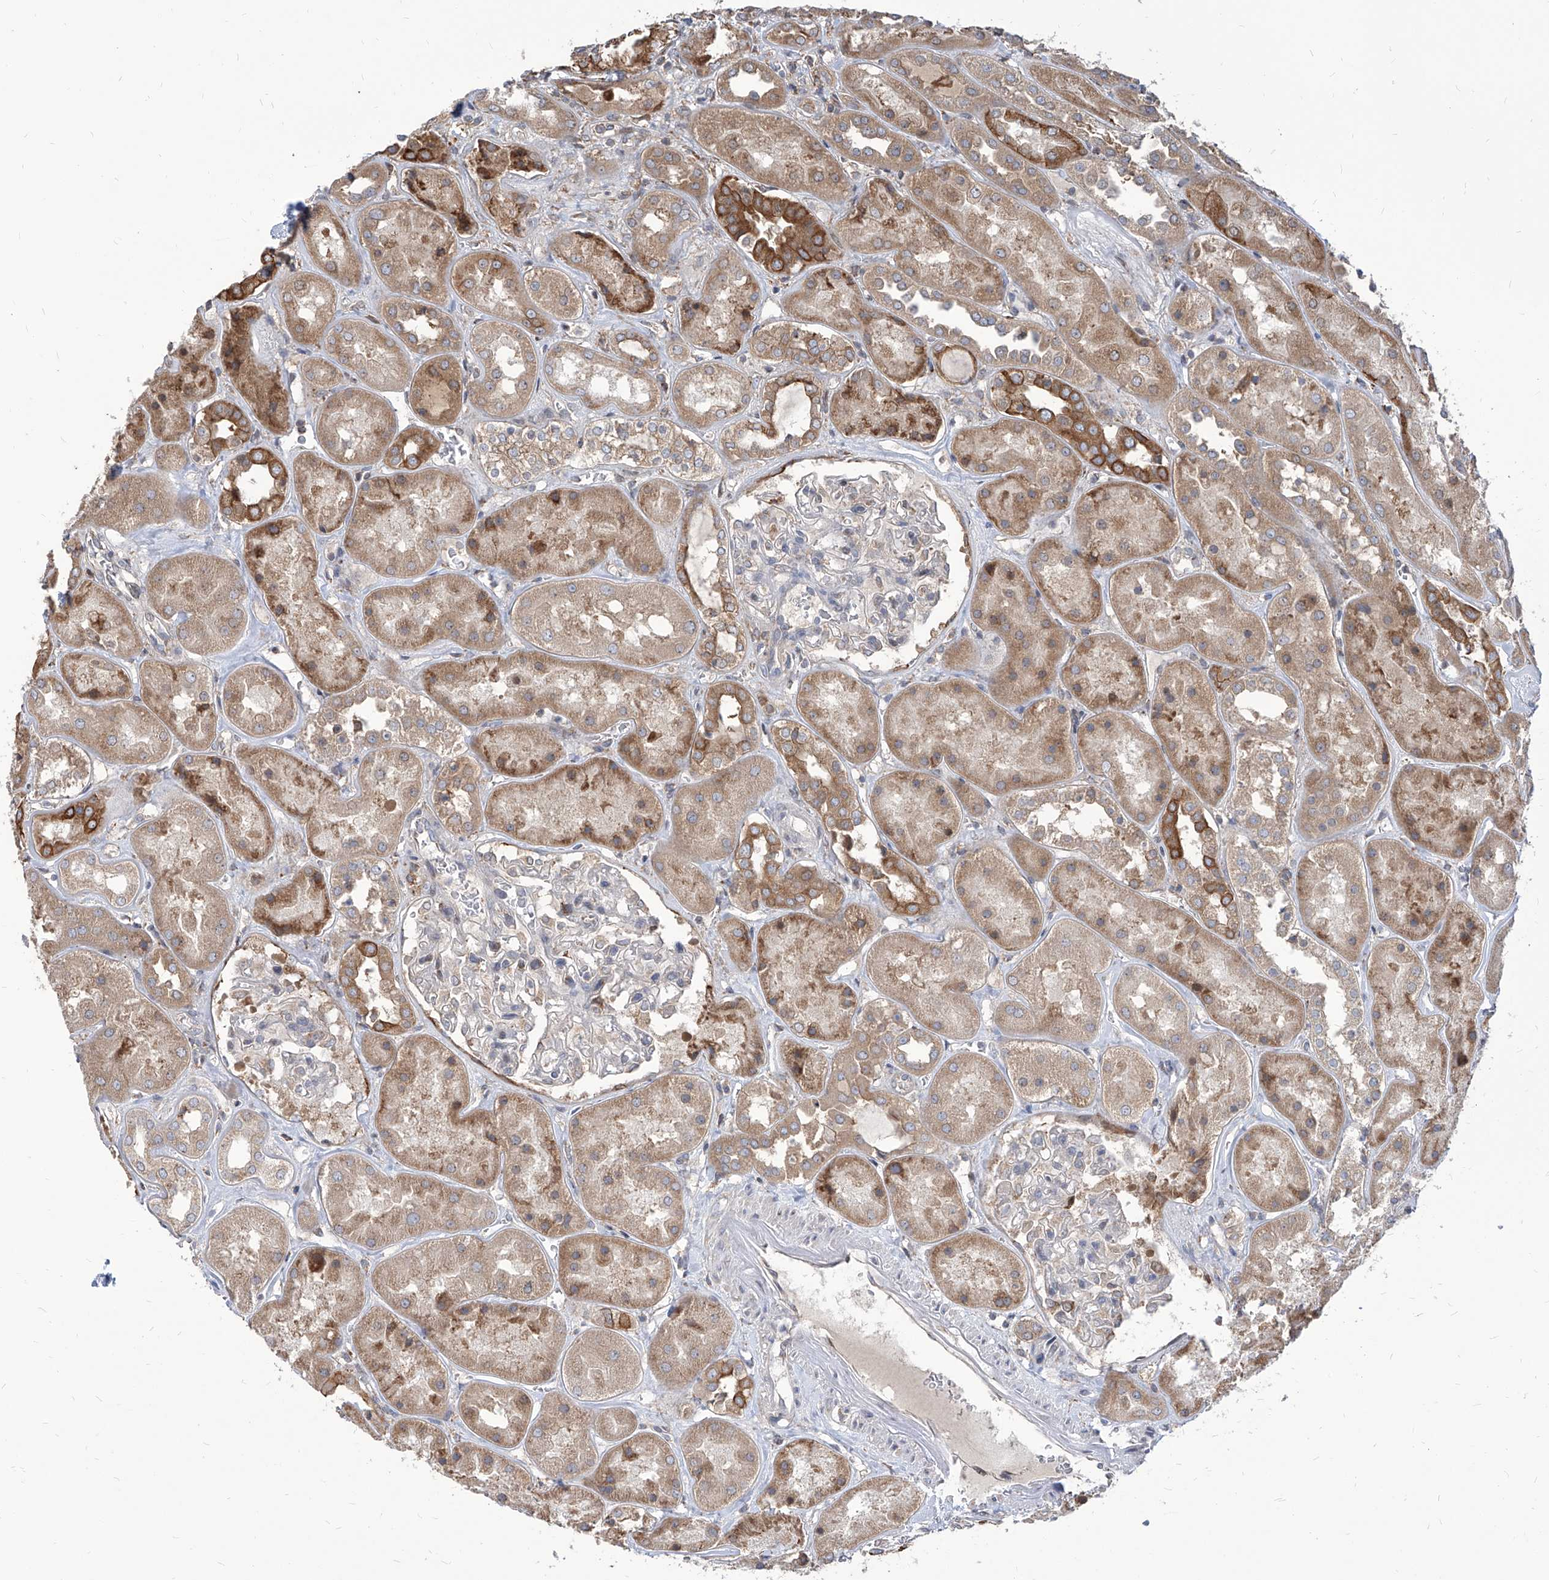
{"staining": {"intensity": "negative", "quantity": "none", "location": "none"}, "tissue": "kidney", "cell_type": "Cells in glomeruli", "image_type": "normal", "snomed": [{"axis": "morphology", "description": "Normal tissue, NOS"}, {"axis": "topography", "description": "Kidney"}], "caption": "This is an IHC photomicrograph of normal kidney. There is no expression in cells in glomeruli.", "gene": "FAM83B", "patient": {"sex": "male", "age": 70}}